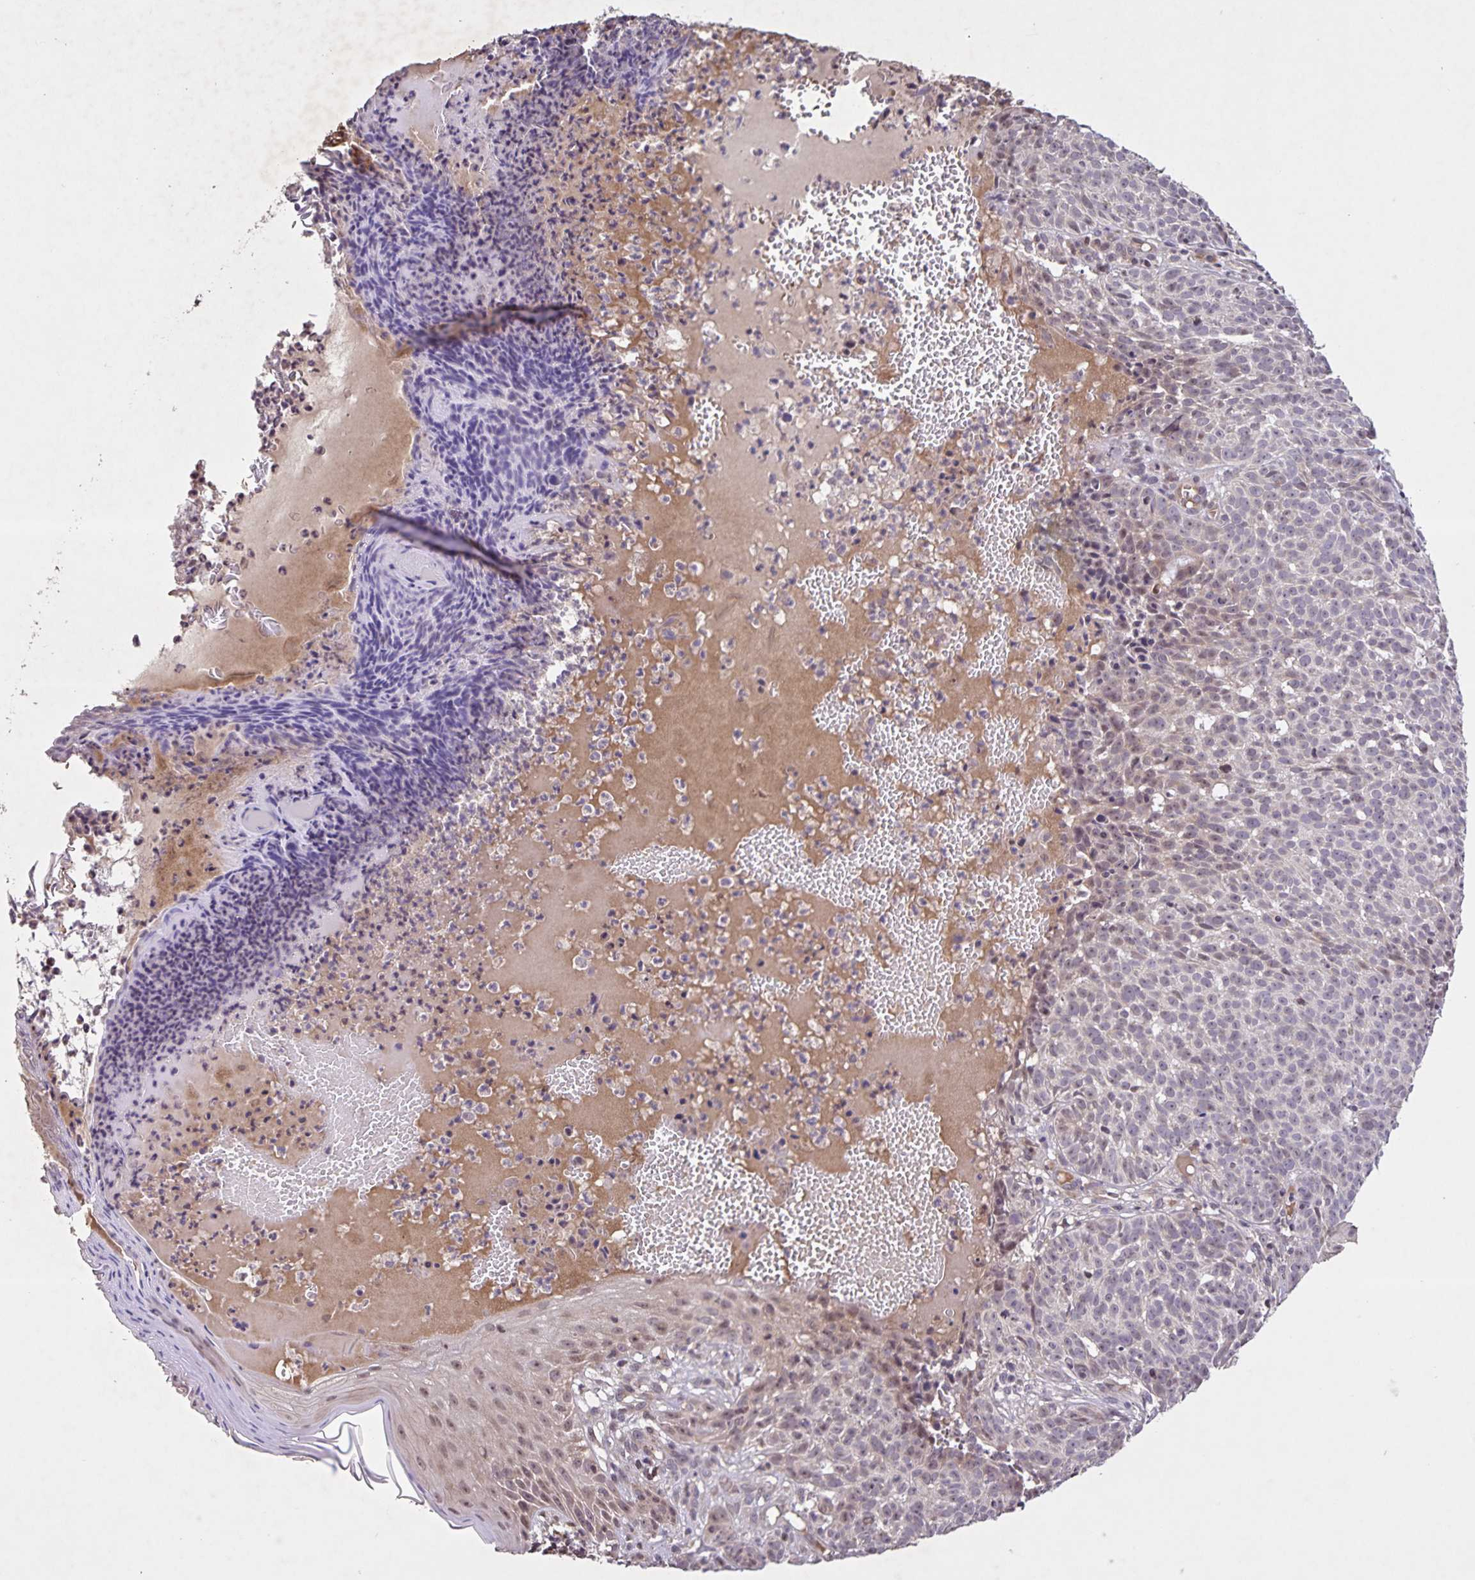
{"staining": {"intensity": "weak", "quantity": "<25%", "location": "nuclear"}, "tissue": "skin cancer", "cell_type": "Tumor cells", "image_type": "cancer", "snomed": [{"axis": "morphology", "description": "Basal cell carcinoma"}, {"axis": "topography", "description": "Skin"}], "caption": "Tumor cells are negative for brown protein staining in skin cancer (basal cell carcinoma).", "gene": "GDF2", "patient": {"sex": "male", "age": 90}}